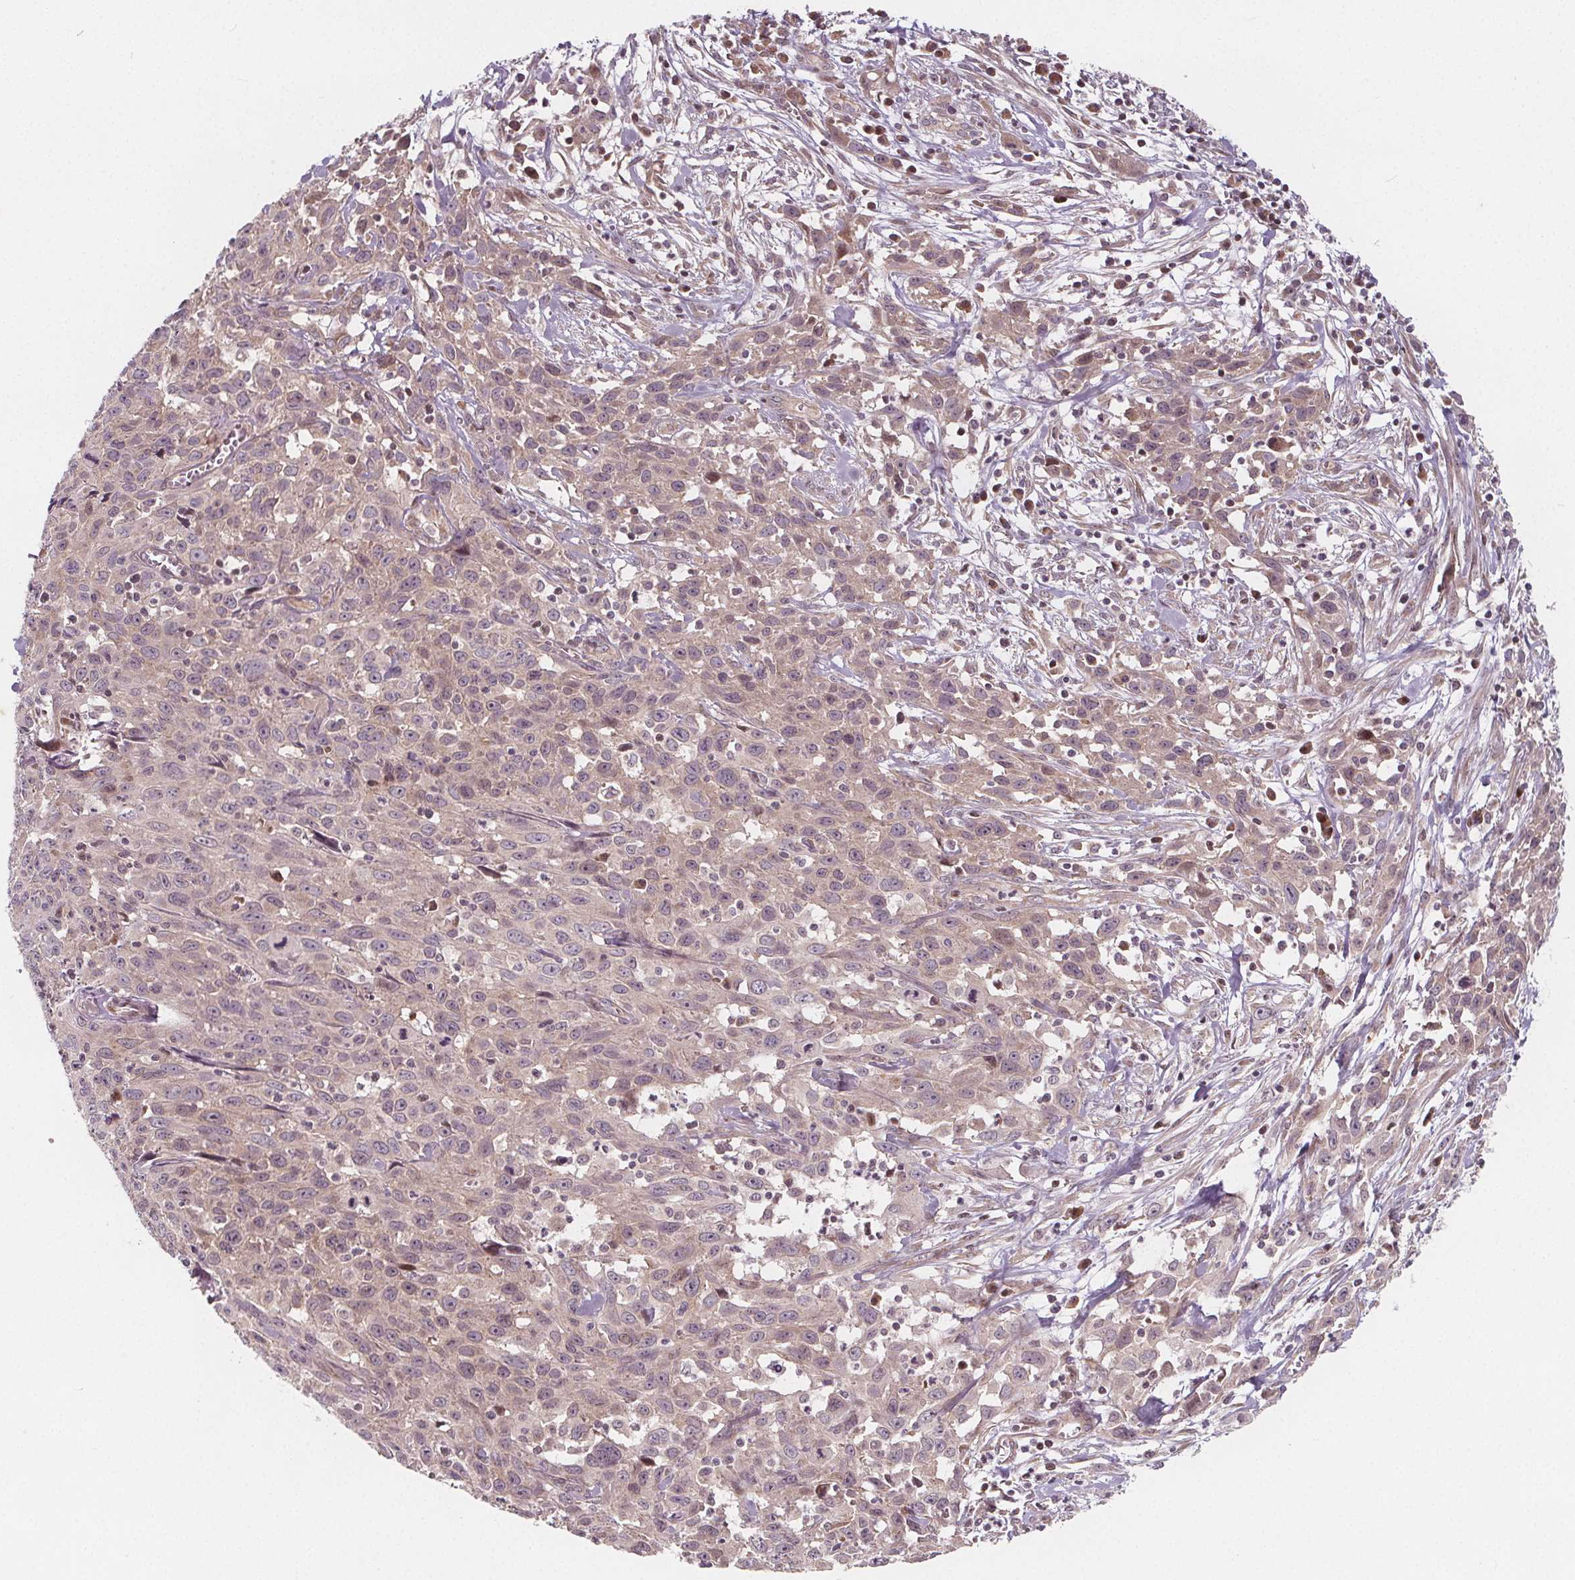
{"staining": {"intensity": "weak", "quantity": "<25%", "location": "nuclear"}, "tissue": "cervical cancer", "cell_type": "Tumor cells", "image_type": "cancer", "snomed": [{"axis": "morphology", "description": "Squamous cell carcinoma, NOS"}, {"axis": "topography", "description": "Cervix"}], "caption": "Immunohistochemical staining of squamous cell carcinoma (cervical) exhibits no significant expression in tumor cells.", "gene": "AKT1S1", "patient": {"sex": "female", "age": 38}}